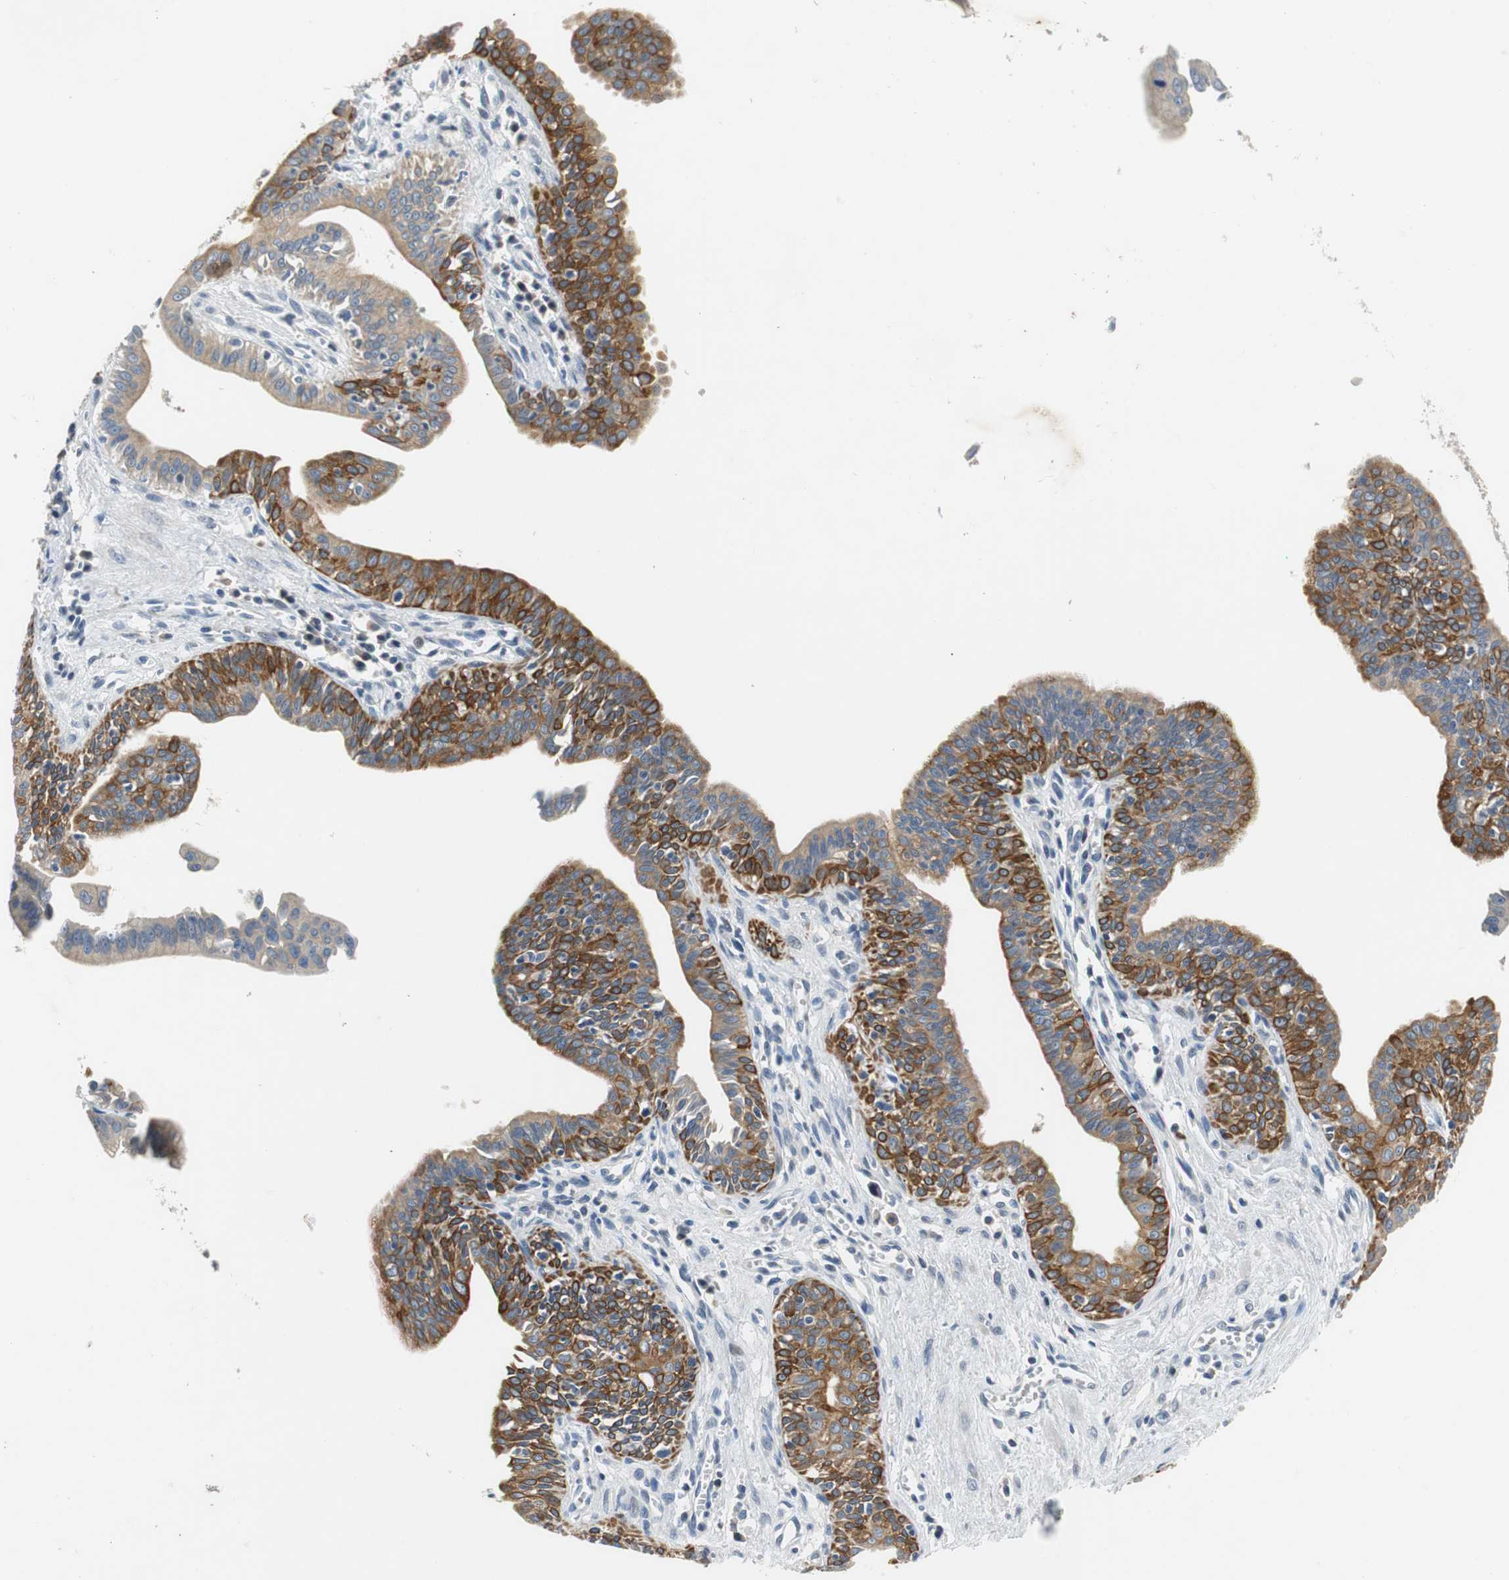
{"staining": {"intensity": "strong", "quantity": ">75%", "location": "cytoplasmic/membranous"}, "tissue": "pancreatic cancer", "cell_type": "Tumor cells", "image_type": "cancer", "snomed": [{"axis": "morphology", "description": "Normal tissue, NOS"}, {"axis": "topography", "description": "Lymph node"}], "caption": "Pancreatic cancer stained with a brown dye shows strong cytoplasmic/membranous positive positivity in about >75% of tumor cells.", "gene": "GLCCI1", "patient": {"sex": "male", "age": 50}}